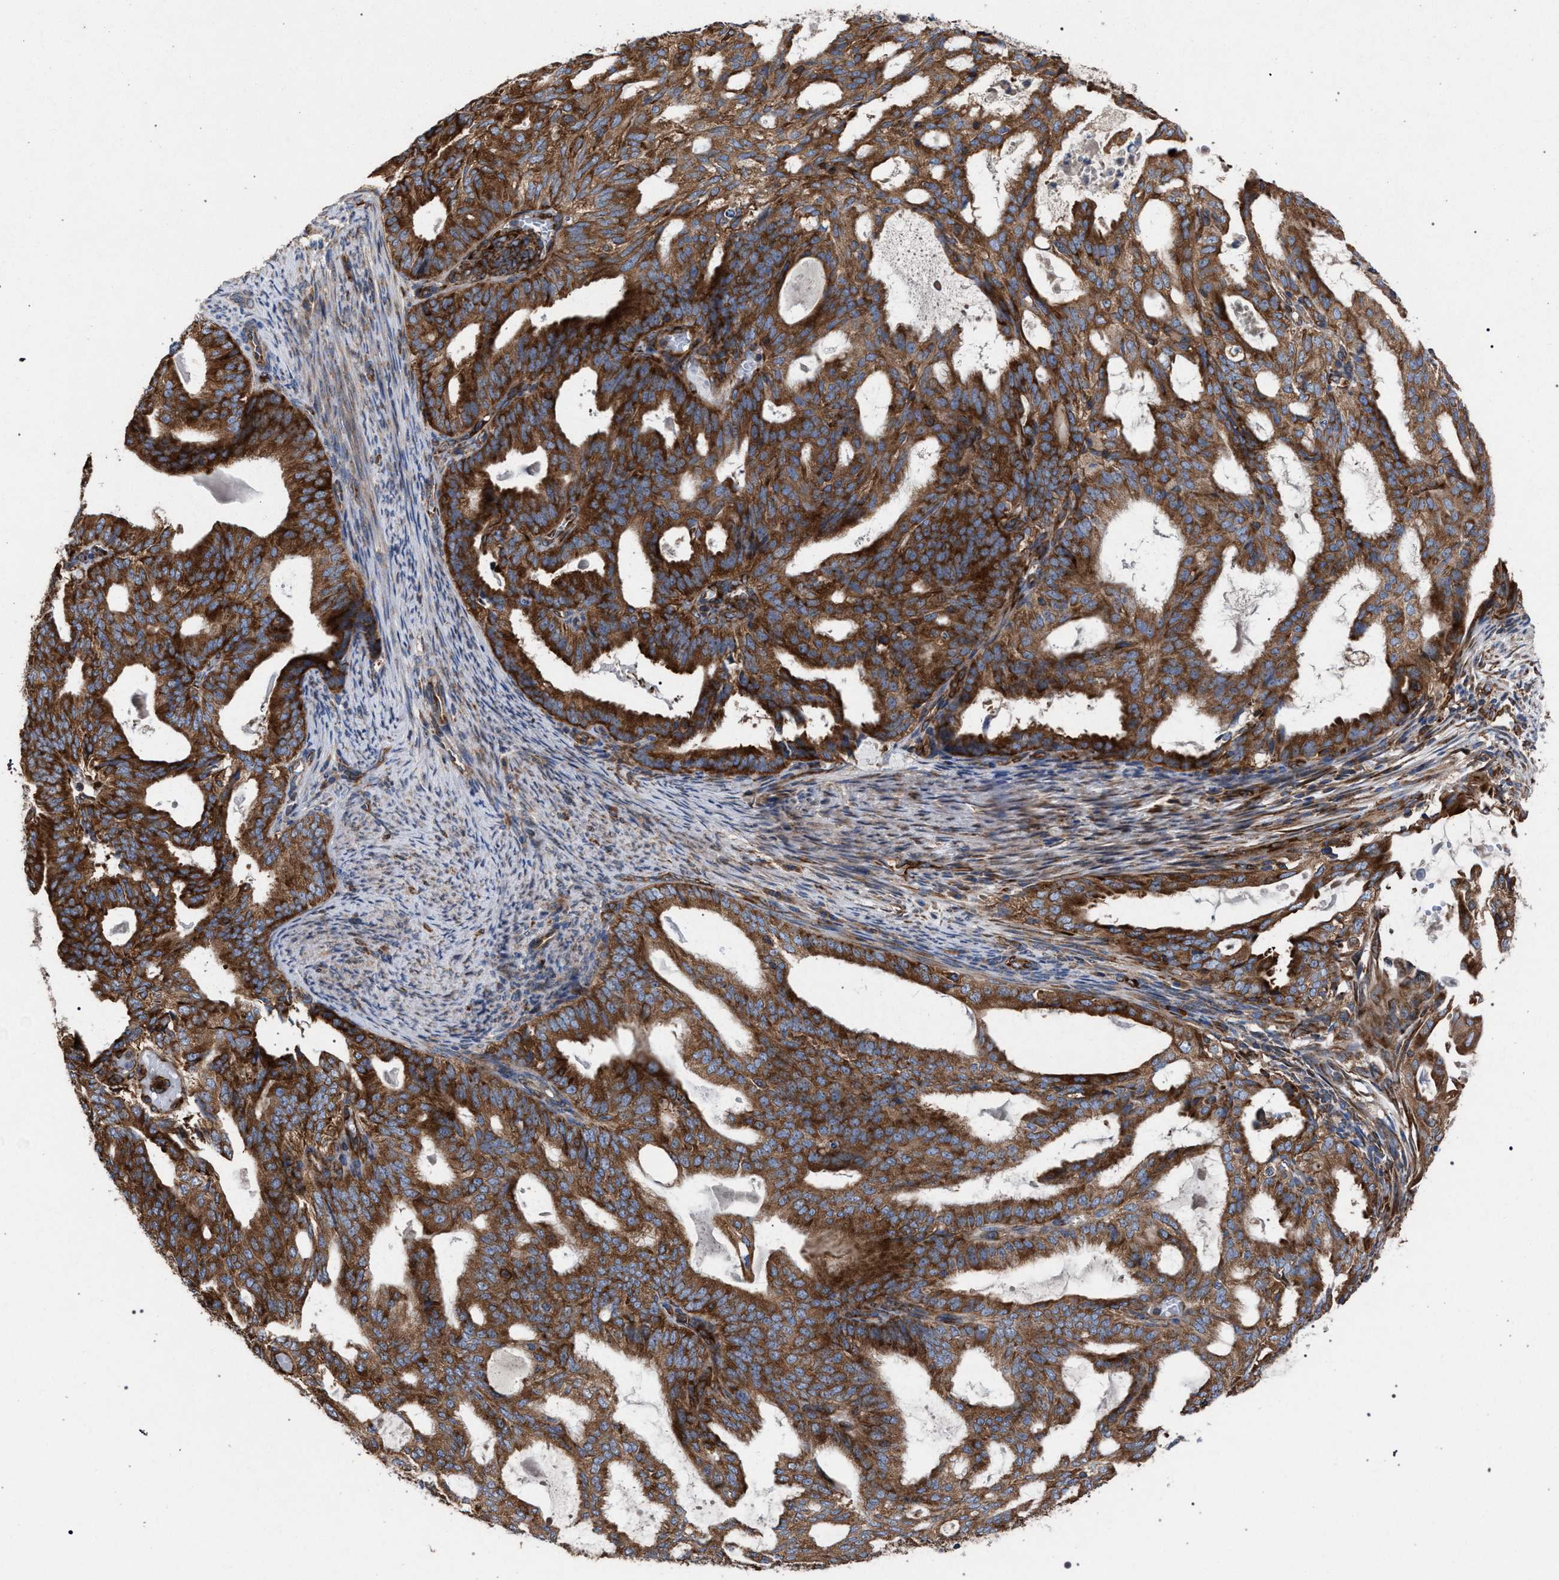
{"staining": {"intensity": "strong", "quantity": ">75%", "location": "cytoplasmic/membranous"}, "tissue": "endometrial cancer", "cell_type": "Tumor cells", "image_type": "cancer", "snomed": [{"axis": "morphology", "description": "Adenocarcinoma, NOS"}, {"axis": "topography", "description": "Endometrium"}], "caption": "Immunohistochemistry of human endometrial adenocarcinoma displays high levels of strong cytoplasmic/membranous expression in approximately >75% of tumor cells.", "gene": "CDR2L", "patient": {"sex": "female", "age": 58}}